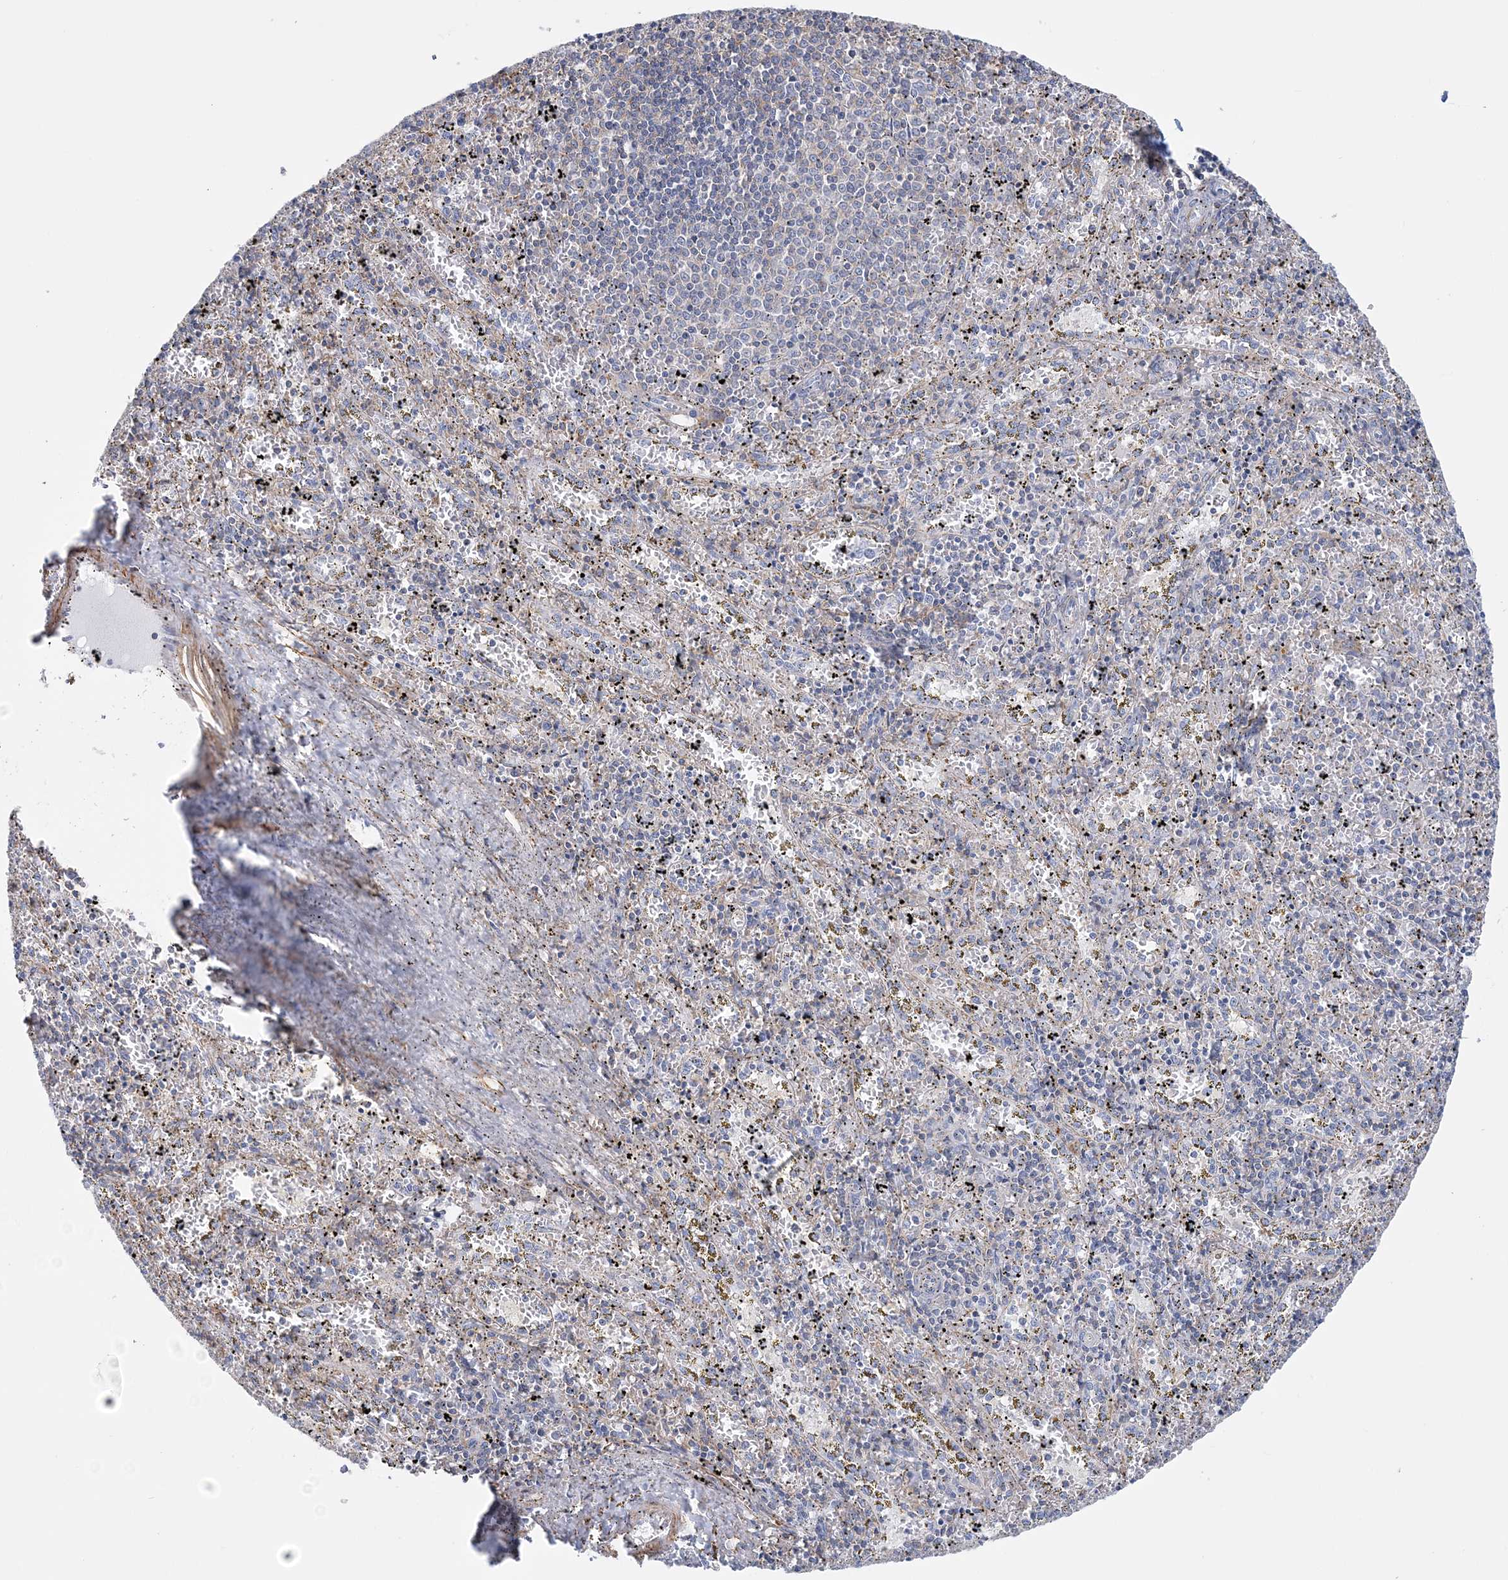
{"staining": {"intensity": "negative", "quantity": "none", "location": "none"}, "tissue": "spleen", "cell_type": "Cells in red pulp", "image_type": "normal", "snomed": [{"axis": "morphology", "description": "Normal tissue, NOS"}, {"axis": "topography", "description": "Spleen"}], "caption": "Immunohistochemistry (IHC) histopathology image of unremarkable spleen: spleen stained with DAB (3,3'-diaminobenzidine) exhibits no significant protein expression in cells in red pulp.", "gene": "C11orf21", "patient": {"sex": "male", "age": 11}}